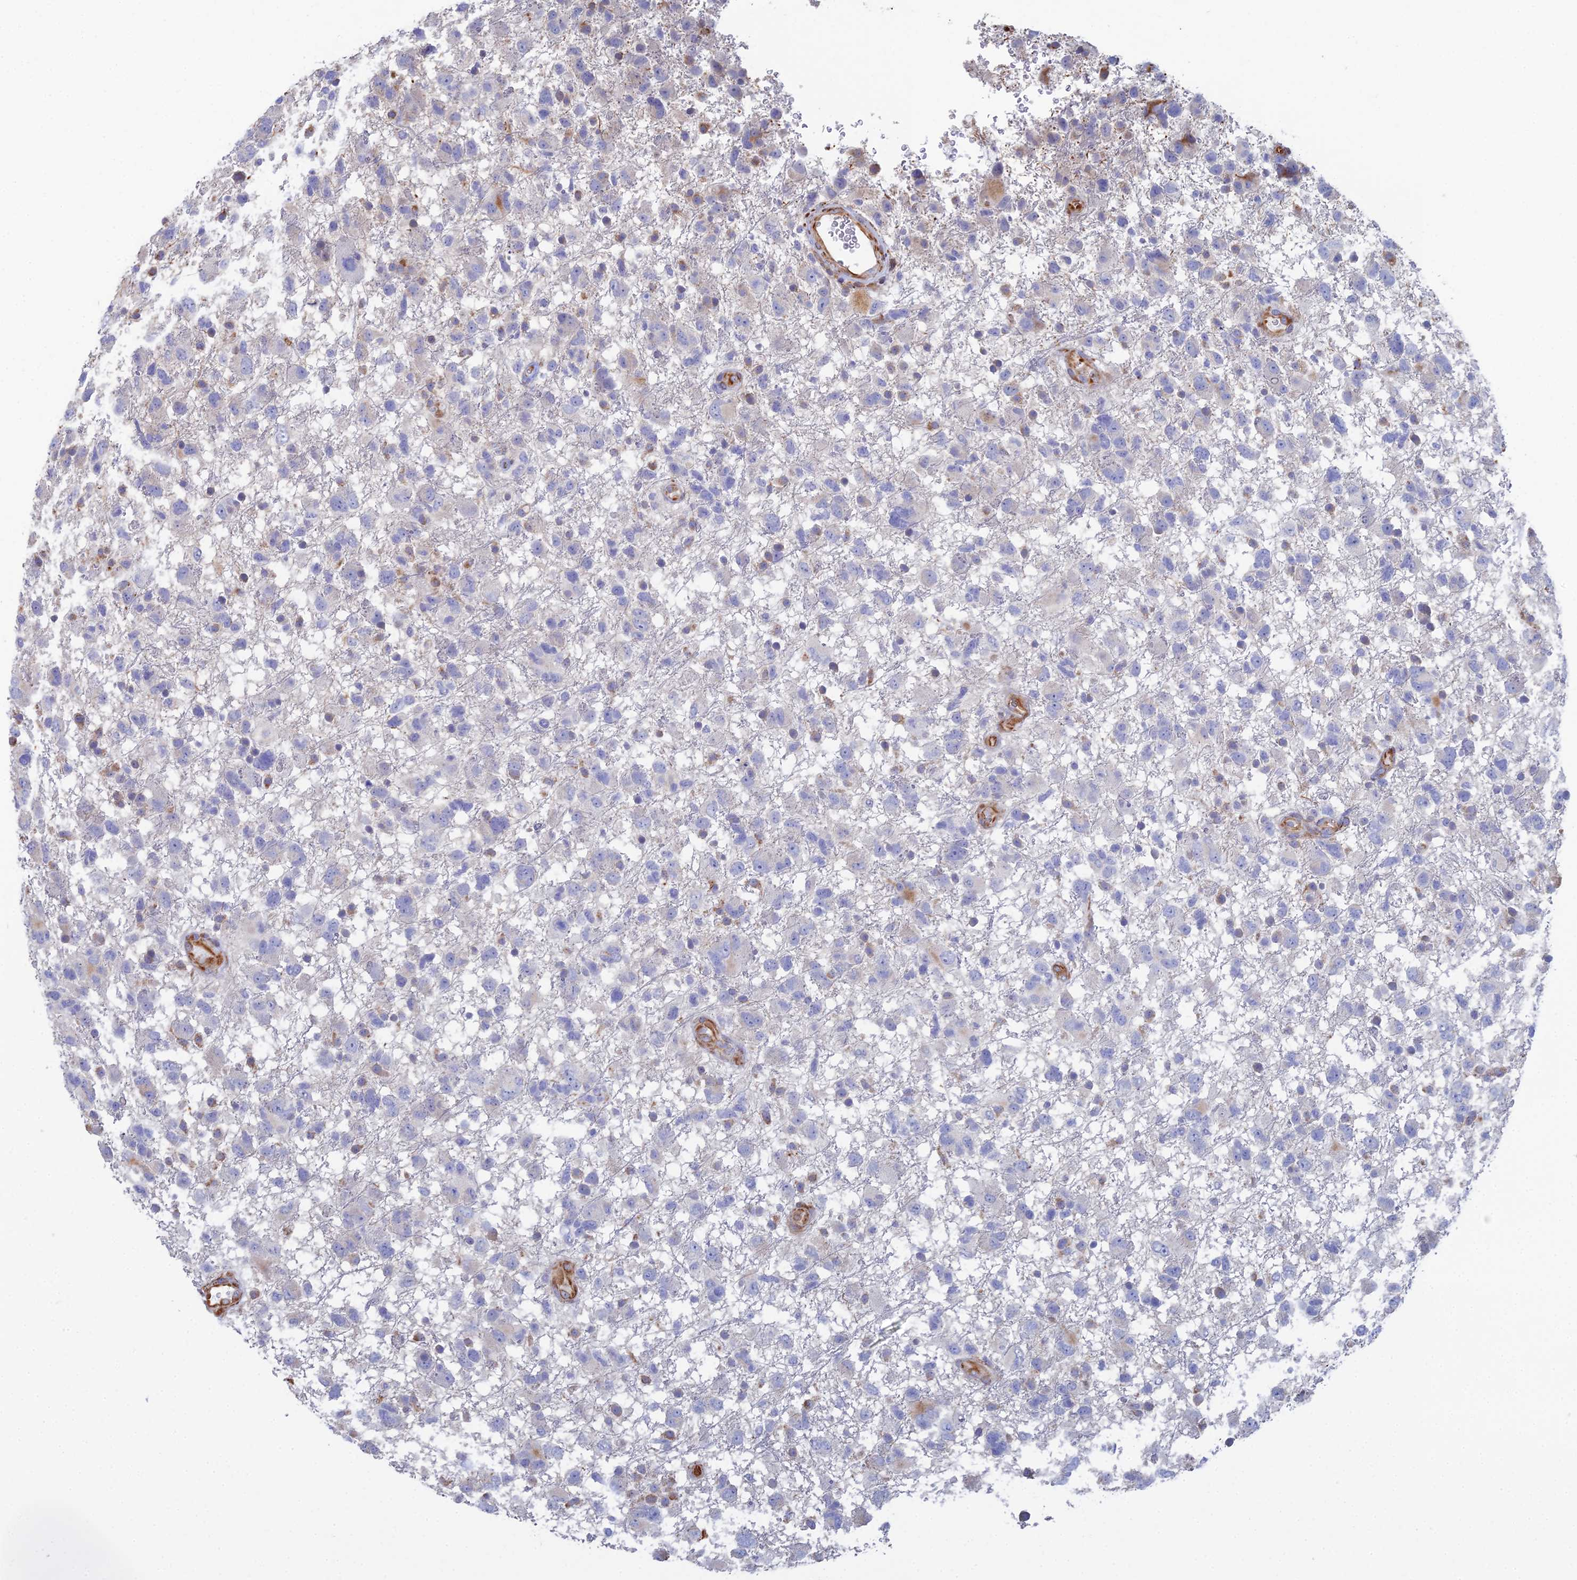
{"staining": {"intensity": "negative", "quantity": "none", "location": "none"}, "tissue": "glioma", "cell_type": "Tumor cells", "image_type": "cancer", "snomed": [{"axis": "morphology", "description": "Glioma, malignant, High grade"}, {"axis": "topography", "description": "Brain"}], "caption": "A histopathology image of malignant high-grade glioma stained for a protein exhibits no brown staining in tumor cells. (DAB immunohistochemistry (IHC), high magnification).", "gene": "CLVS2", "patient": {"sex": "male", "age": 61}}